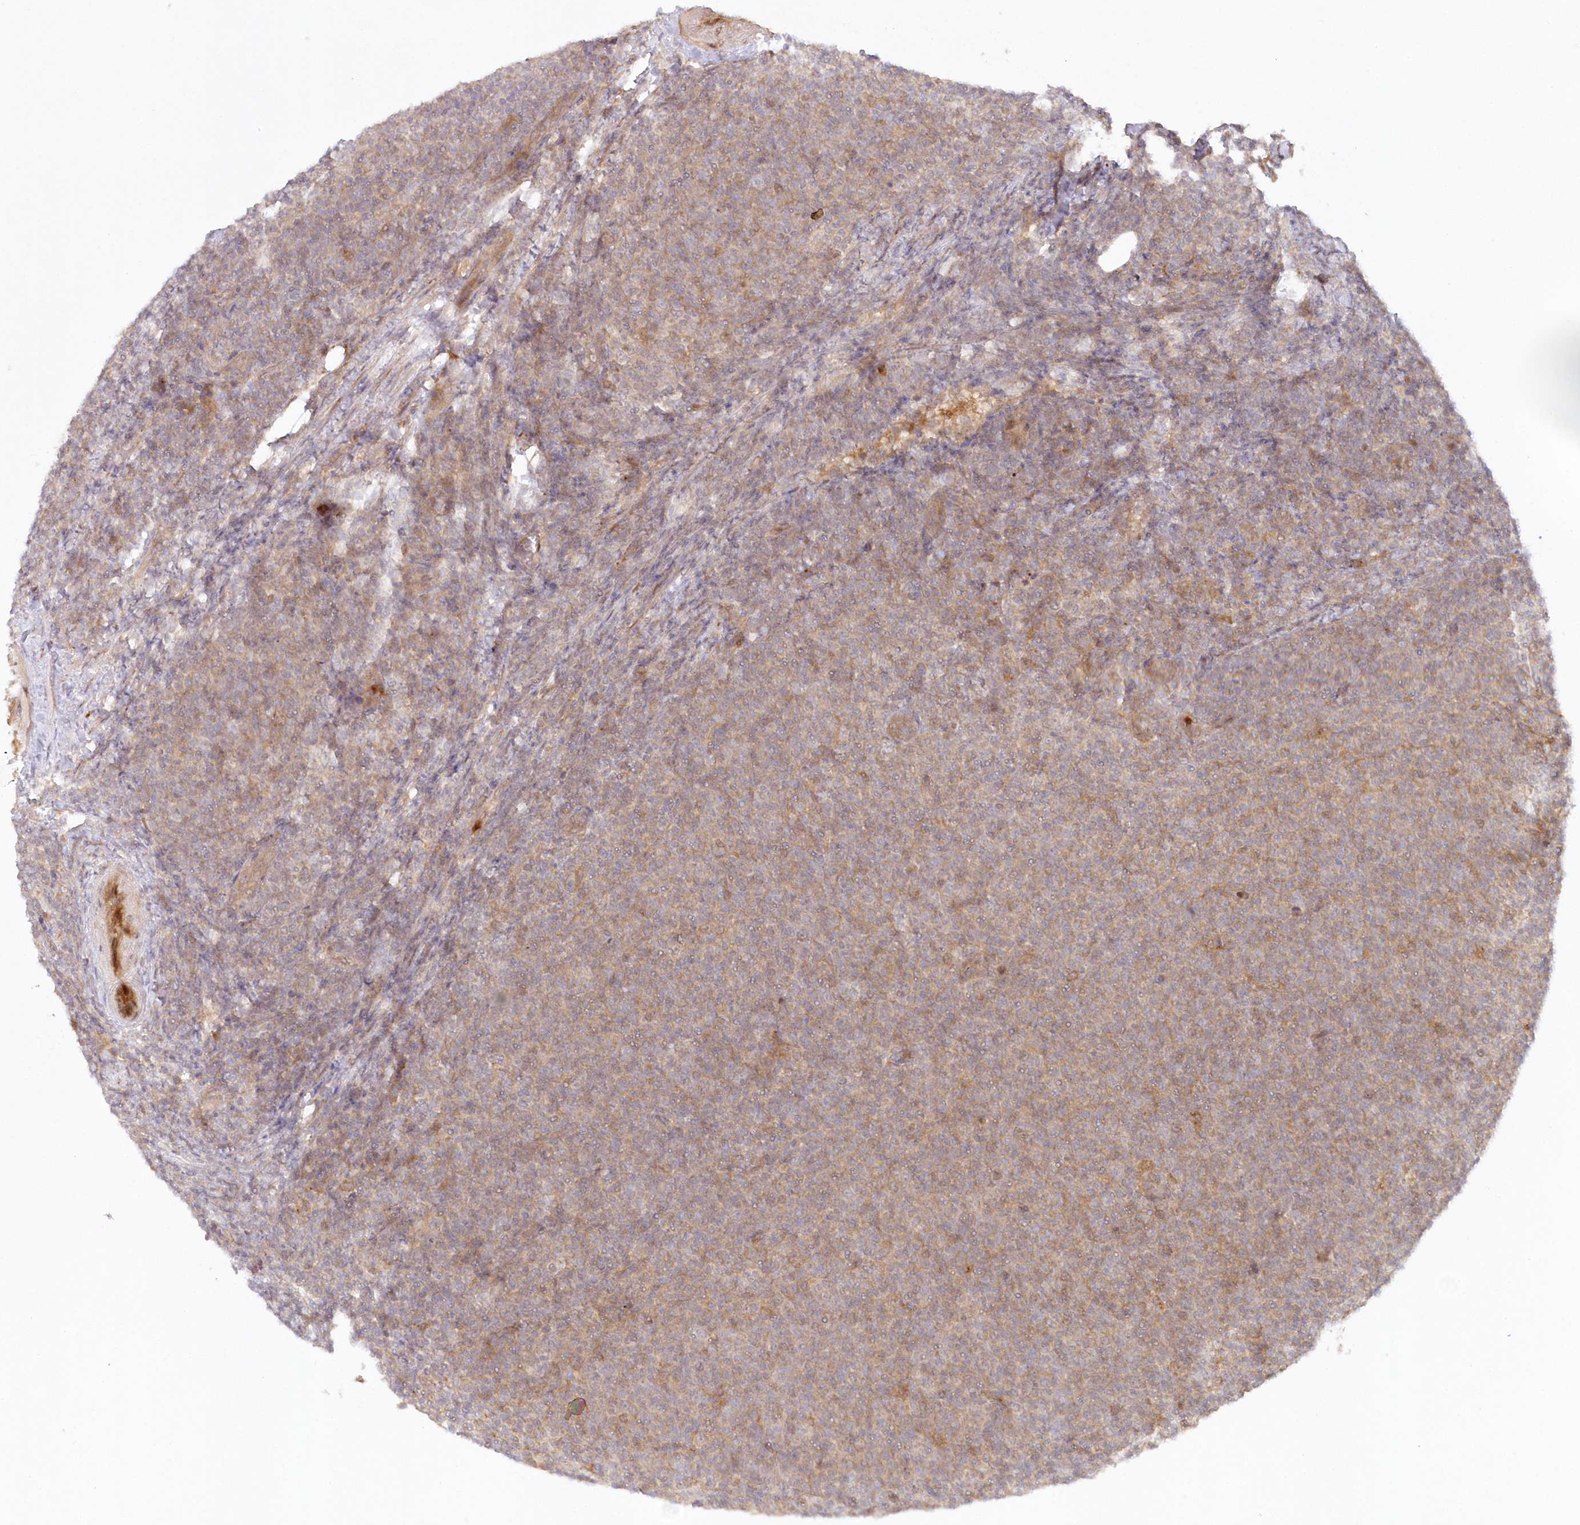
{"staining": {"intensity": "weak", "quantity": "25%-75%", "location": "cytoplasmic/membranous"}, "tissue": "lymphoma", "cell_type": "Tumor cells", "image_type": "cancer", "snomed": [{"axis": "morphology", "description": "Malignant lymphoma, non-Hodgkin's type, Low grade"}, {"axis": "topography", "description": "Lymph node"}], "caption": "The histopathology image displays immunohistochemical staining of low-grade malignant lymphoma, non-Hodgkin's type. There is weak cytoplasmic/membranous staining is present in approximately 25%-75% of tumor cells.", "gene": "GBE1", "patient": {"sex": "male", "age": 66}}